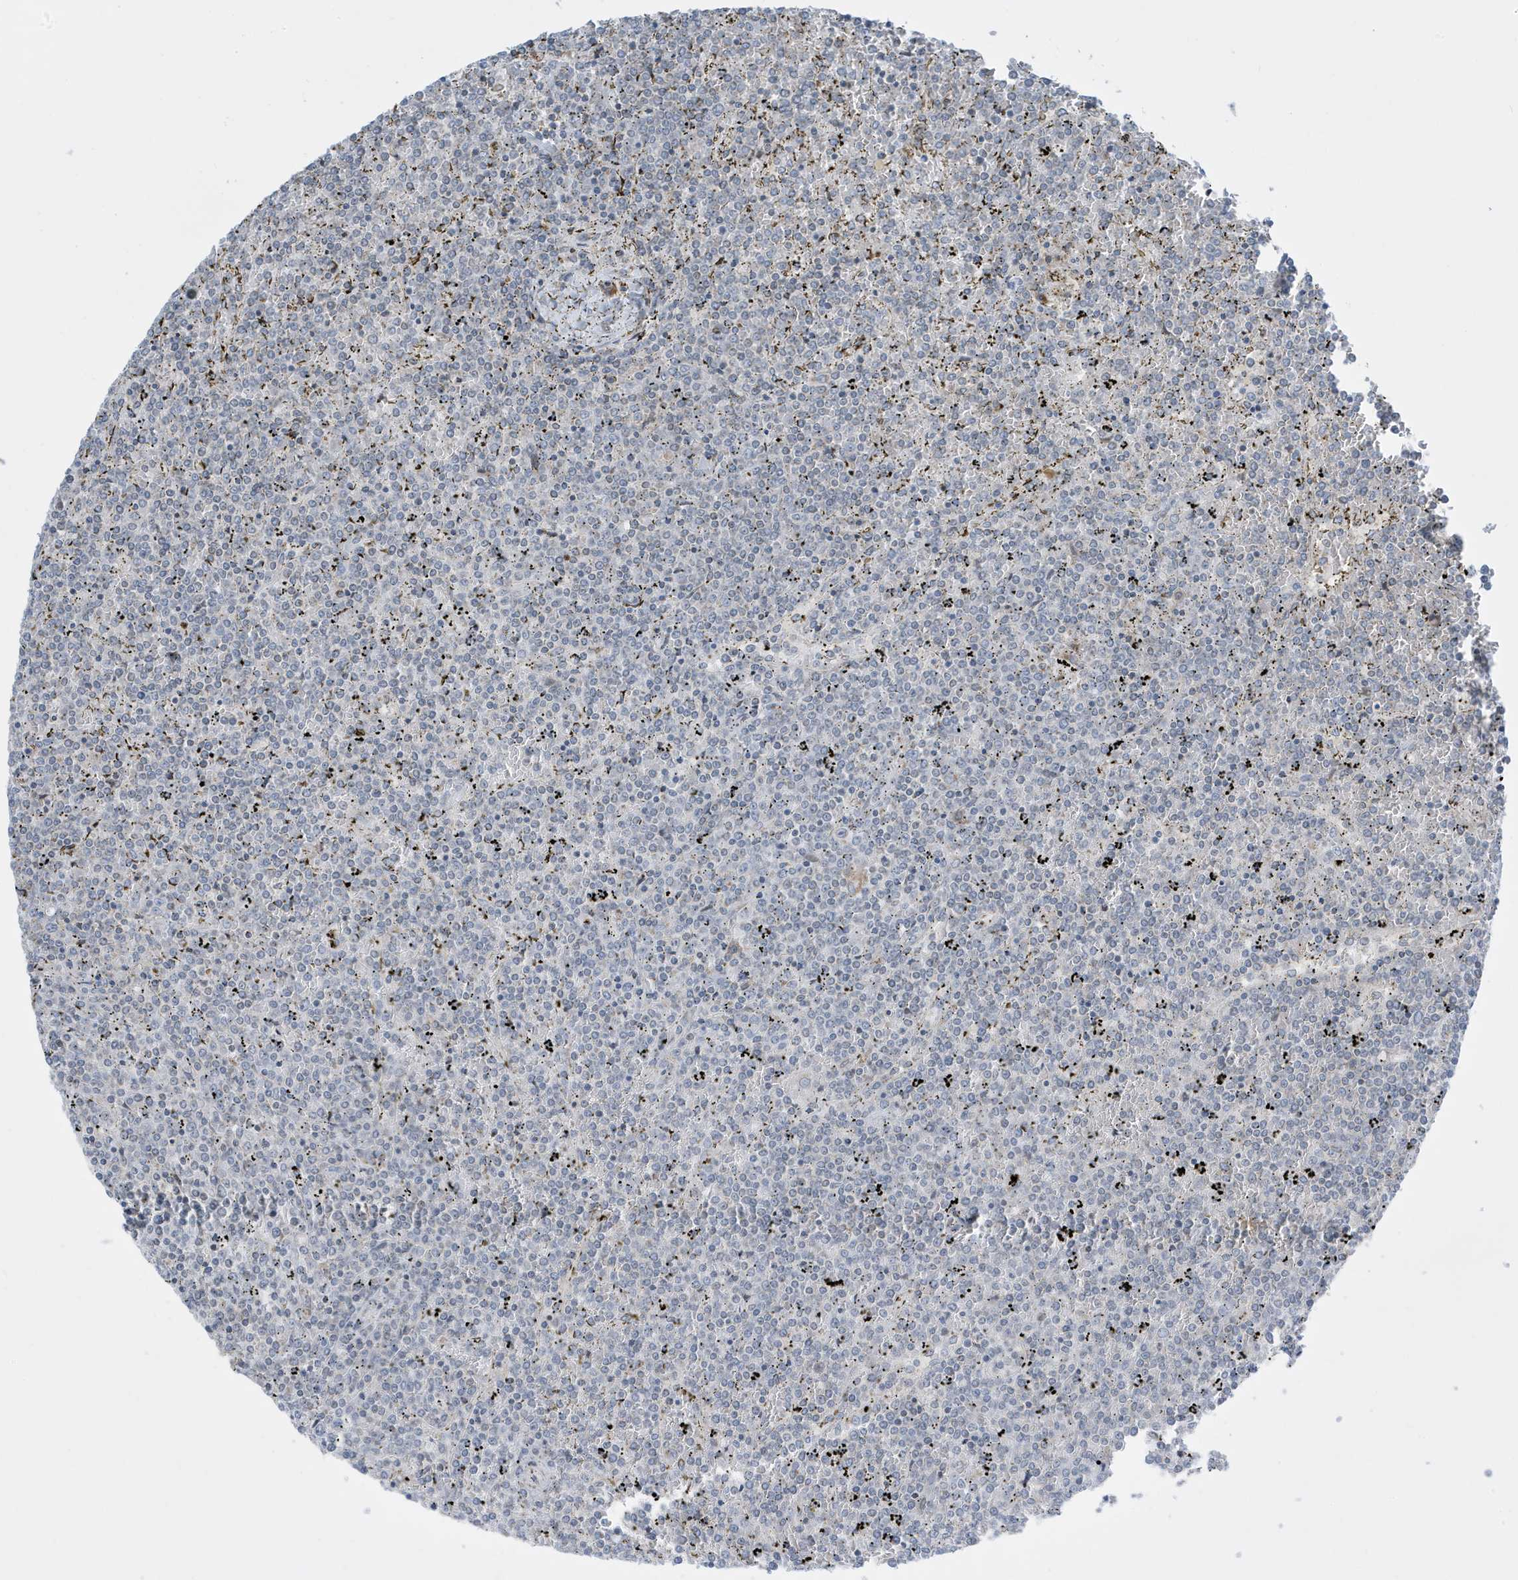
{"staining": {"intensity": "negative", "quantity": "none", "location": "none"}, "tissue": "lymphoma", "cell_type": "Tumor cells", "image_type": "cancer", "snomed": [{"axis": "morphology", "description": "Malignant lymphoma, non-Hodgkin's type, Low grade"}, {"axis": "topography", "description": "Spleen"}], "caption": "This is an immunohistochemistry photomicrograph of human lymphoma. There is no expression in tumor cells.", "gene": "FNDC1", "patient": {"sex": "female", "age": 19}}